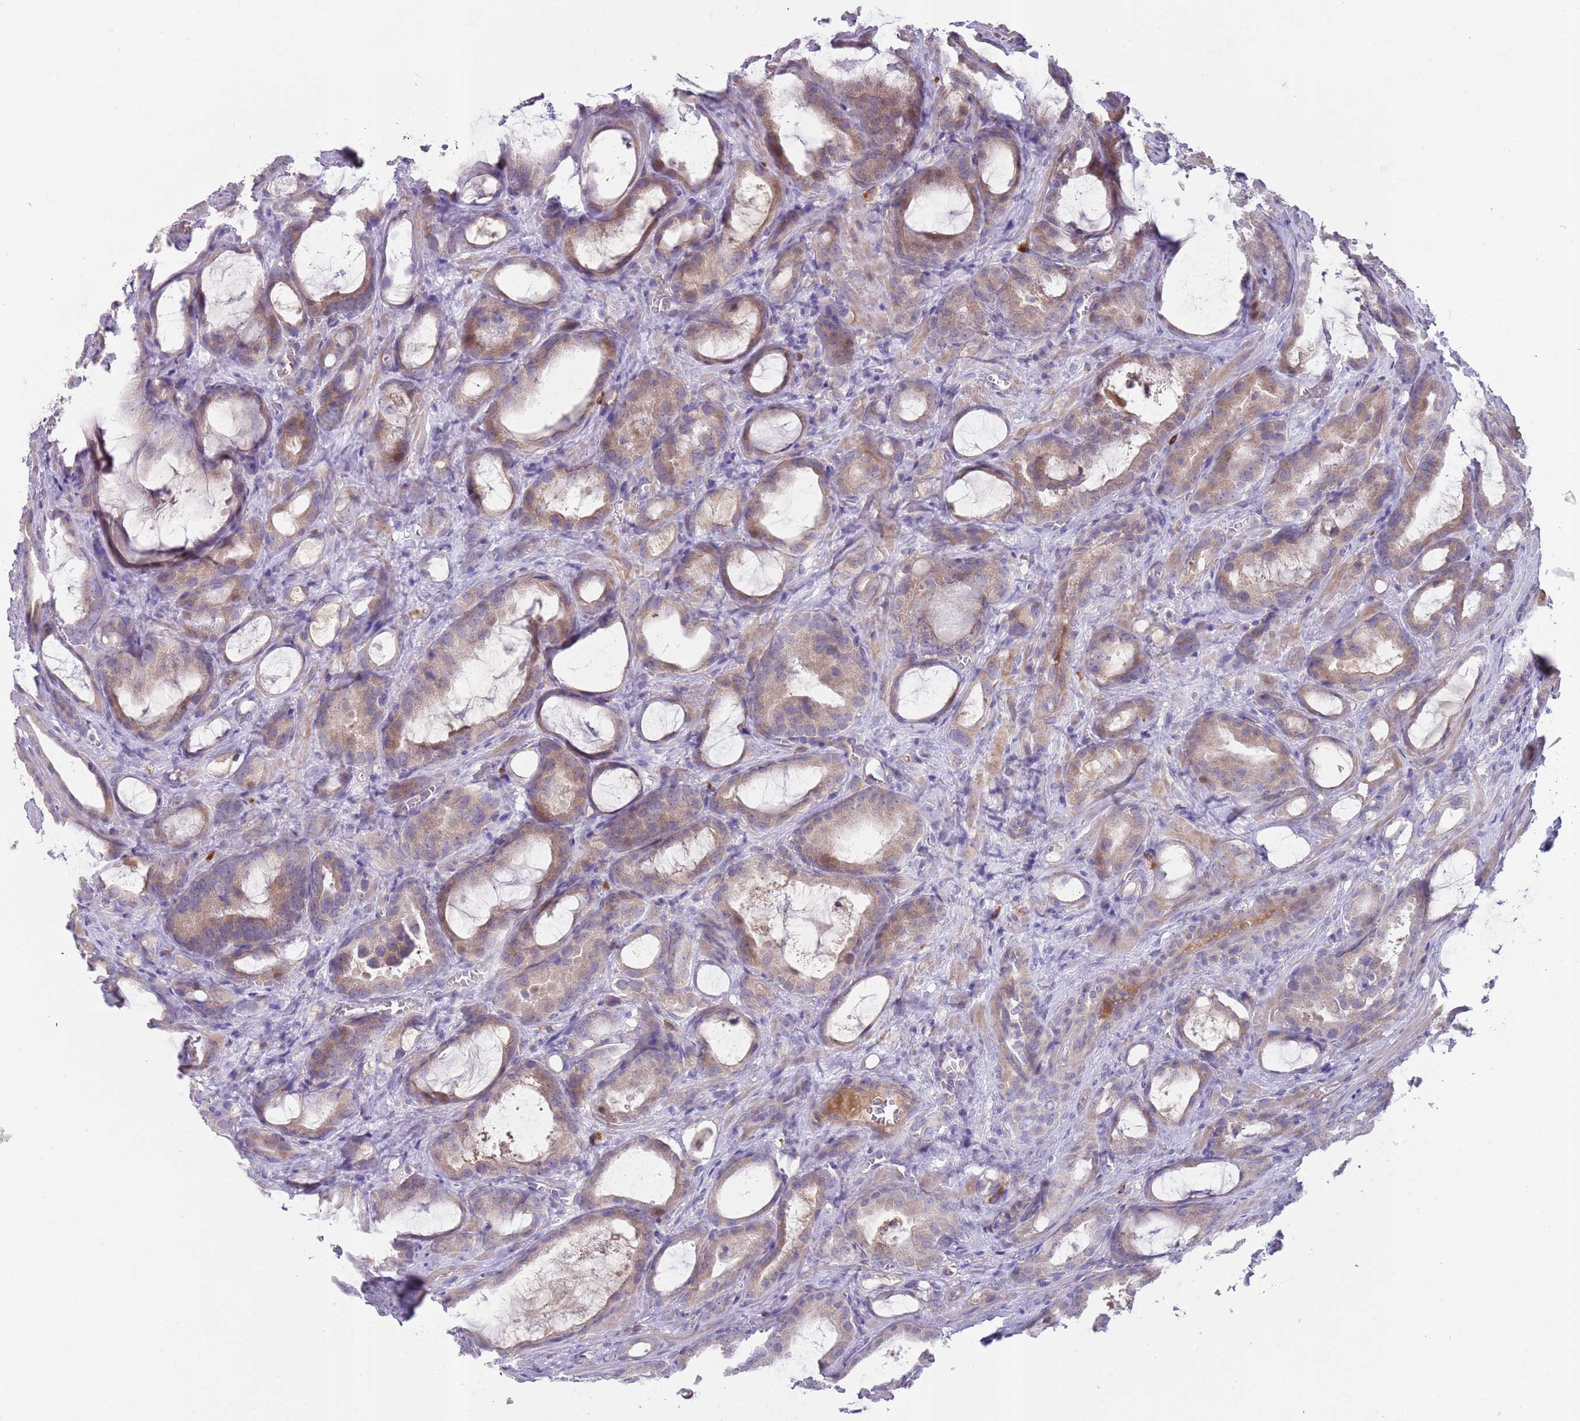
{"staining": {"intensity": "weak", "quantity": ">75%", "location": "cytoplasmic/membranous"}, "tissue": "prostate cancer", "cell_type": "Tumor cells", "image_type": "cancer", "snomed": [{"axis": "morphology", "description": "Adenocarcinoma, High grade"}, {"axis": "topography", "description": "Prostate"}], "caption": "A brown stain labels weak cytoplasmic/membranous expression of a protein in human prostate high-grade adenocarcinoma tumor cells. Using DAB (3,3'-diaminobenzidine) (brown) and hematoxylin (blue) stains, captured at high magnification using brightfield microscopy.", "gene": "PRAC1", "patient": {"sex": "male", "age": 72}}